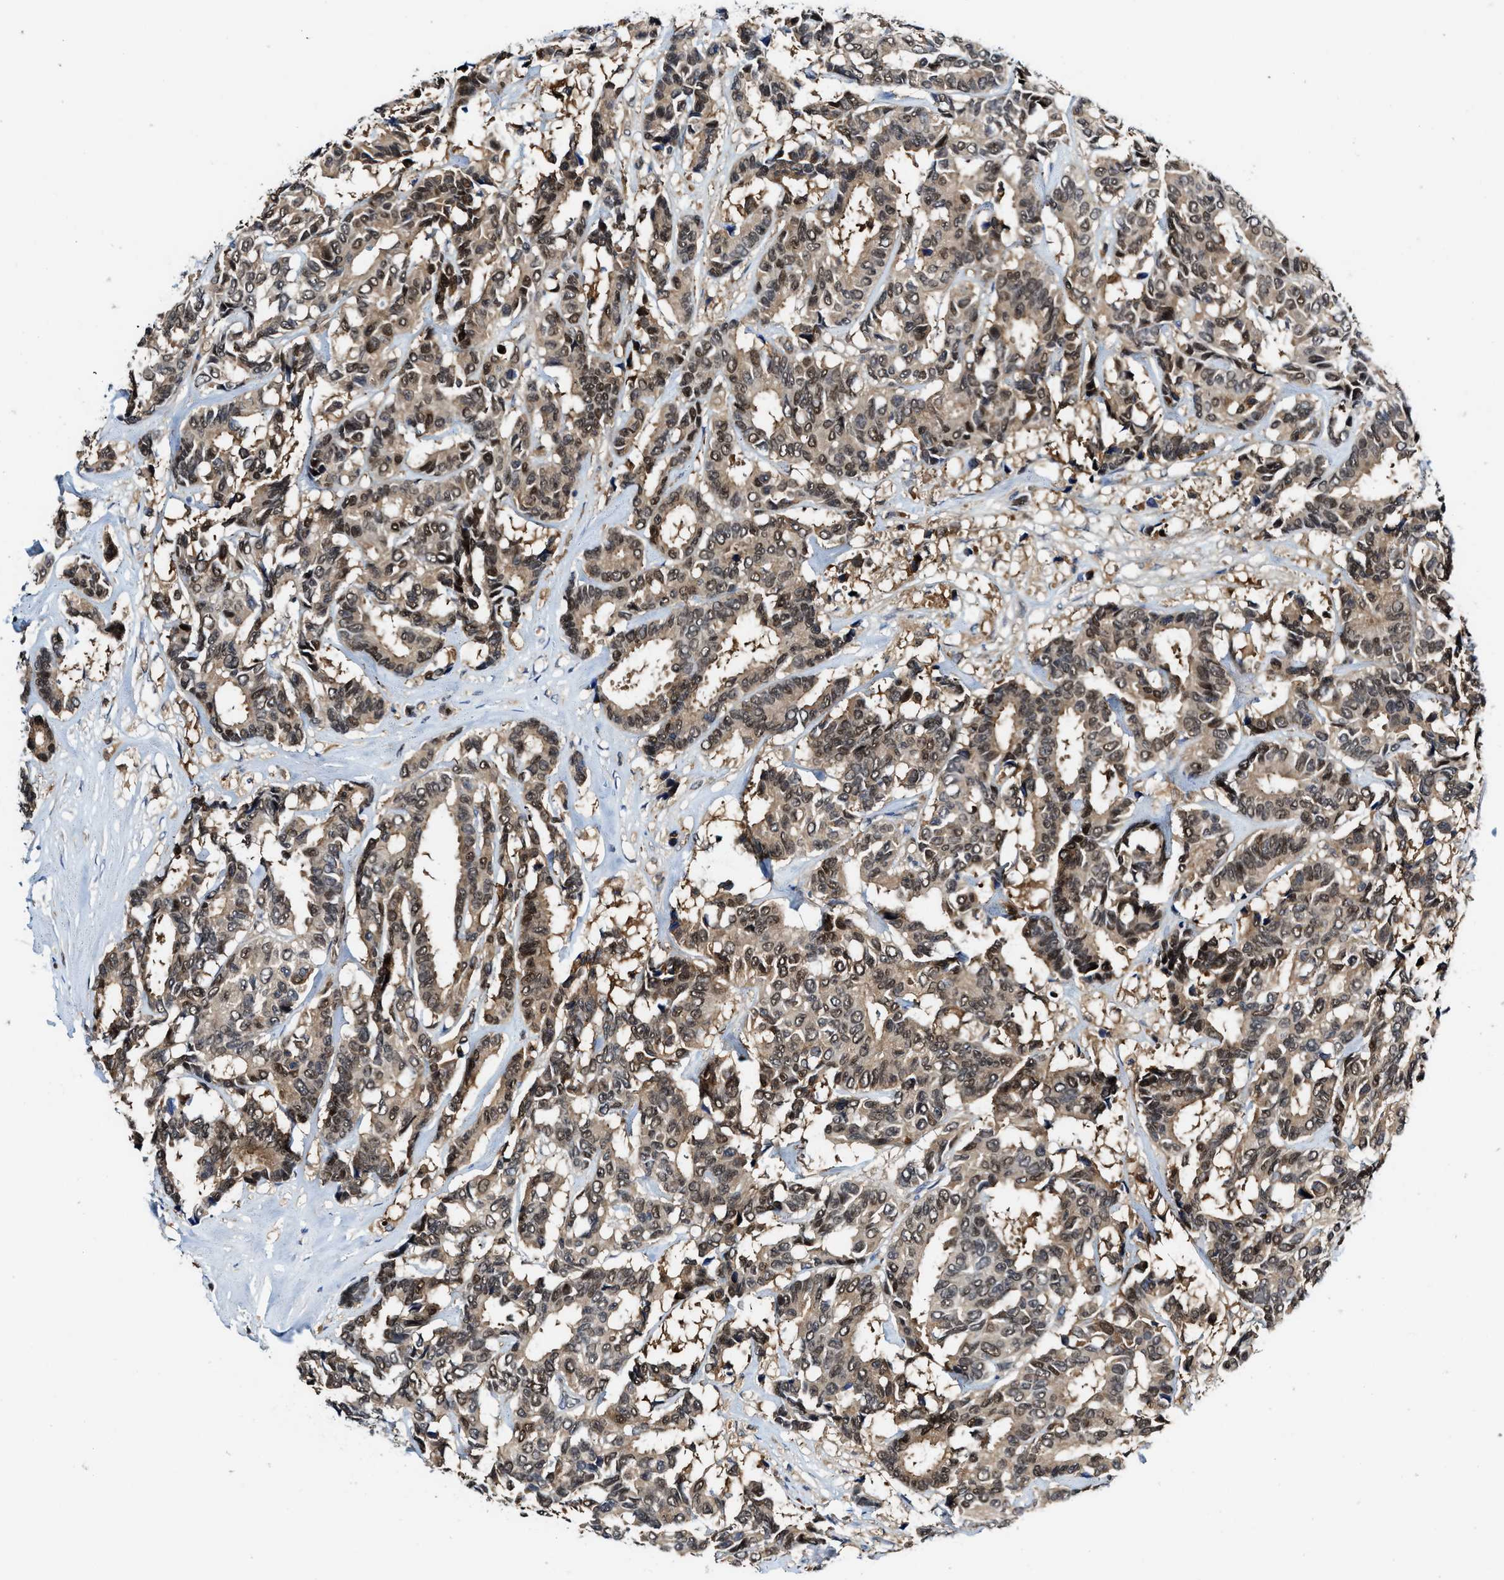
{"staining": {"intensity": "moderate", "quantity": ">75%", "location": "cytoplasmic/membranous,nuclear"}, "tissue": "breast cancer", "cell_type": "Tumor cells", "image_type": "cancer", "snomed": [{"axis": "morphology", "description": "Duct carcinoma"}, {"axis": "topography", "description": "Breast"}], "caption": "Protein staining shows moderate cytoplasmic/membranous and nuclear staining in approximately >75% of tumor cells in breast infiltrating ductal carcinoma. (Stains: DAB in brown, nuclei in blue, Microscopy: brightfield microscopy at high magnification).", "gene": "LTA4H", "patient": {"sex": "female", "age": 87}}